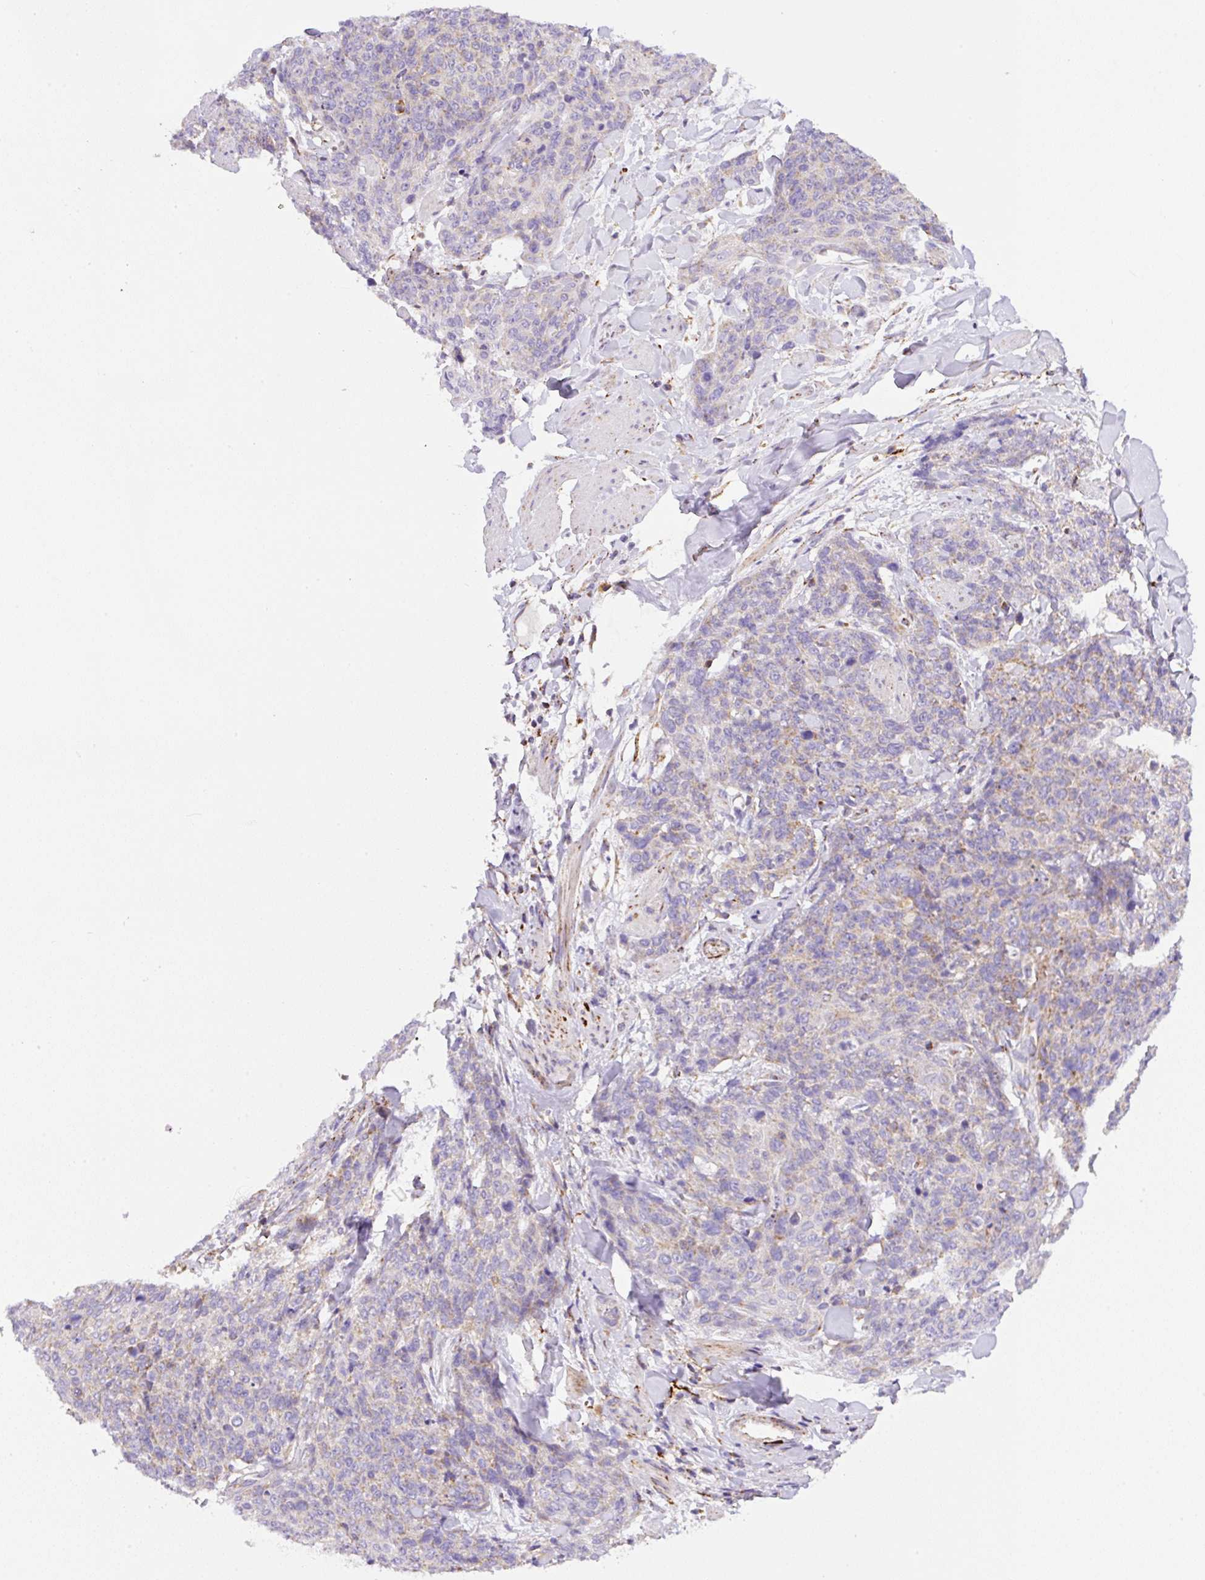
{"staining": {"intensity": "weak", "quantity": "25%-75%", "location": "cytoplasmic/membranous"}, "tissue": "skin cancer", "cell_type": "Tumor cells", "image_type": "cancer", "snomed": [{"axis": "morphology", "description": "Squamous cell carcinoma, NOS"}, {"axis": "topography", "description": "Skin"}, {"axis": "topography", "description": "Vulva"}], "caption": "Tumor cells demonstrate weak cytoplasmic/membranous expression in about 25%-75% of cells in skin cancer.", "gene": "NF1", "patient": {"sex": "female", "age": 85}}